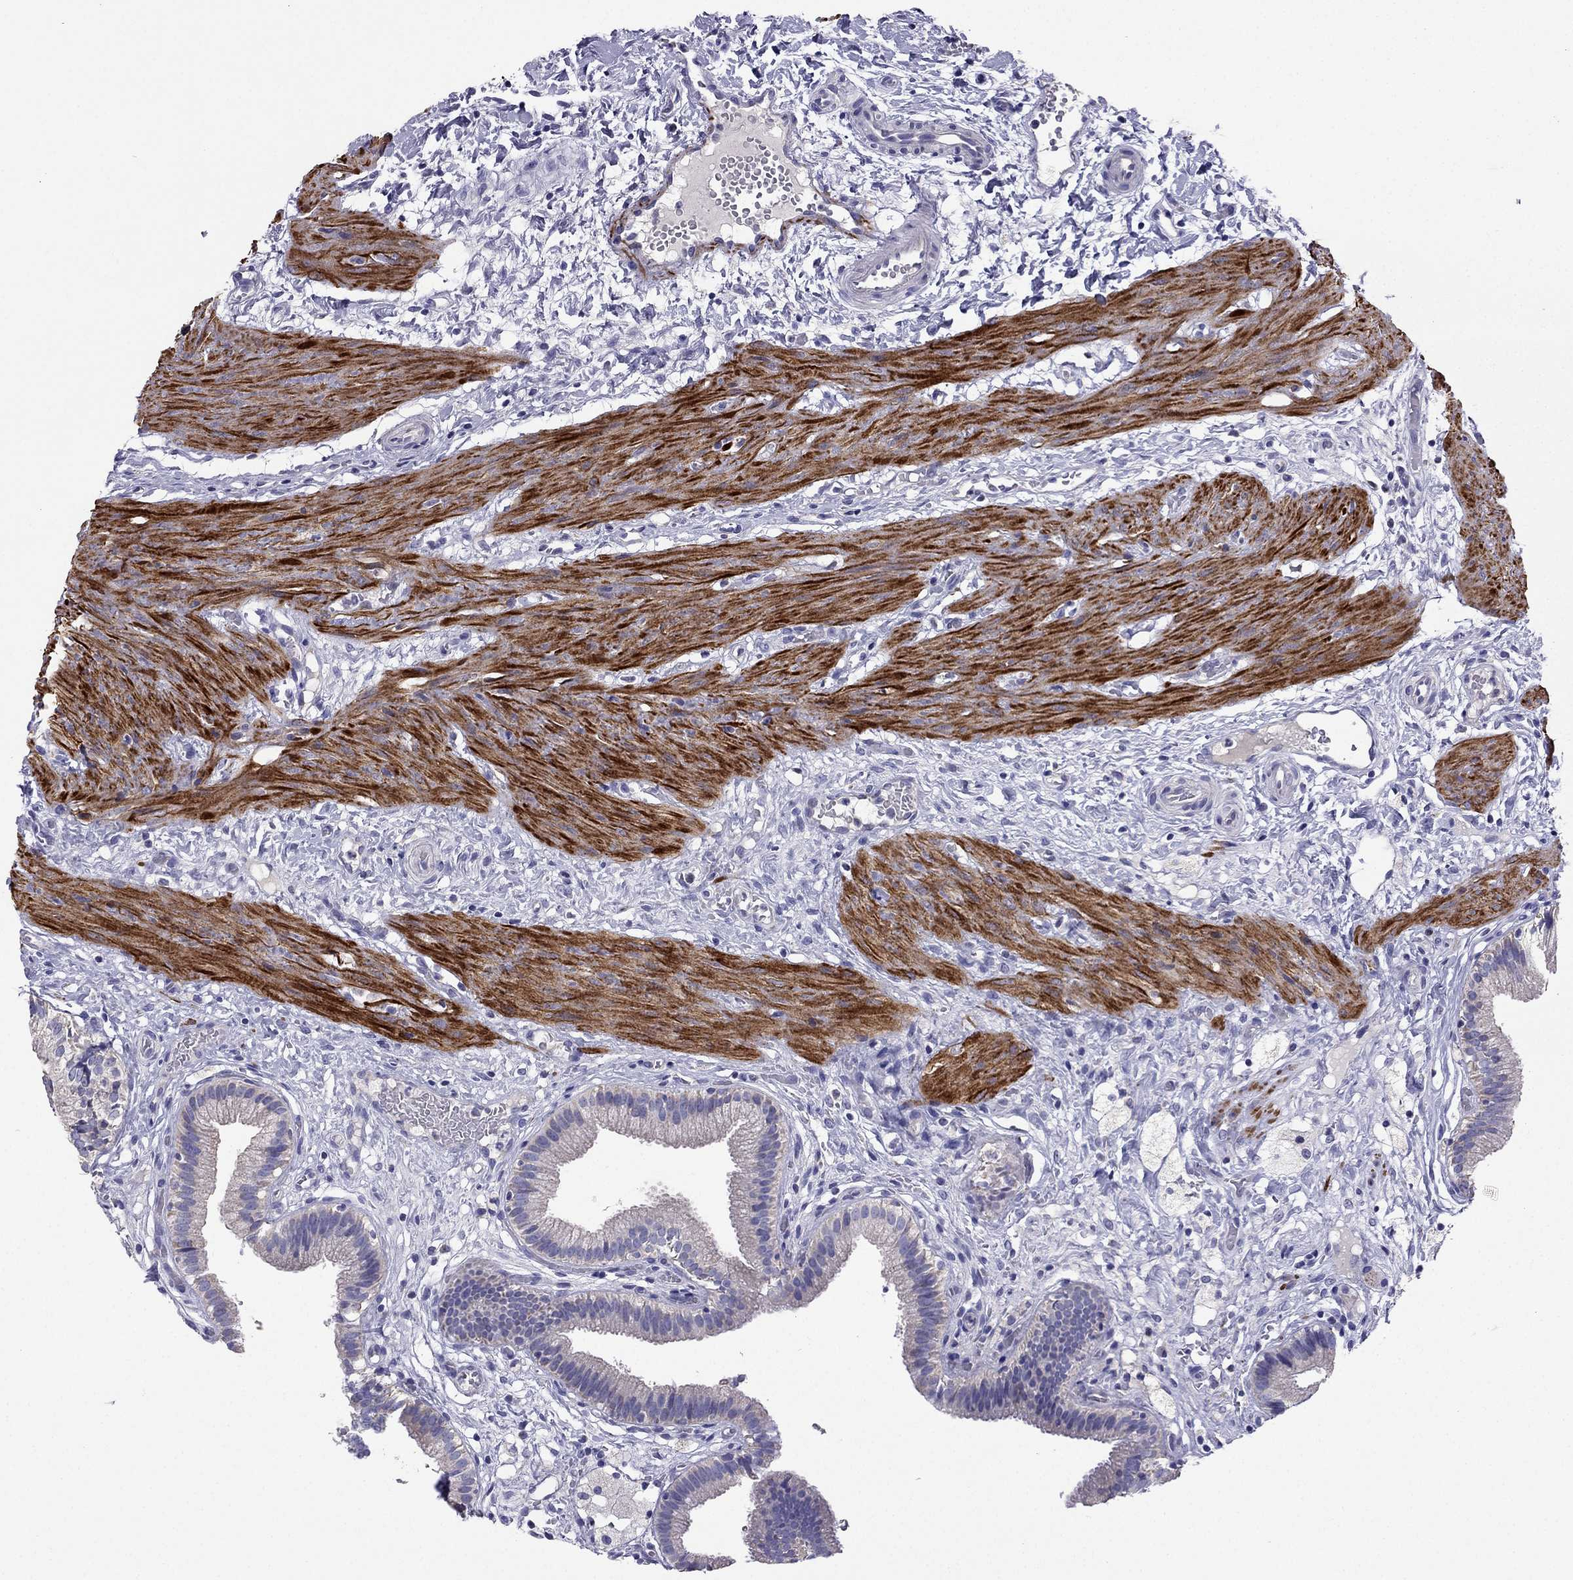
{"staining": {"intensity": "negative", "quantity": "none", "location": "none"}, "tissue": "gallbladder", "cell_type": "Glandular cells", "image_type": "normal", "snomed": [{"axis": "morphology", "description": "Normal tissue, NOS"}, {"axis": "topography", "description": "Gallbladder"}], "caption": "Glandular cells are negative for brown protein staining in benign gallbladder. (Stains: DAB IHC with hematoxylin counter stain, Microscopy: brightfield microscopy at high magnification).", "gene": "DSC1", "patient": {"sex": "female", "age": 24}}